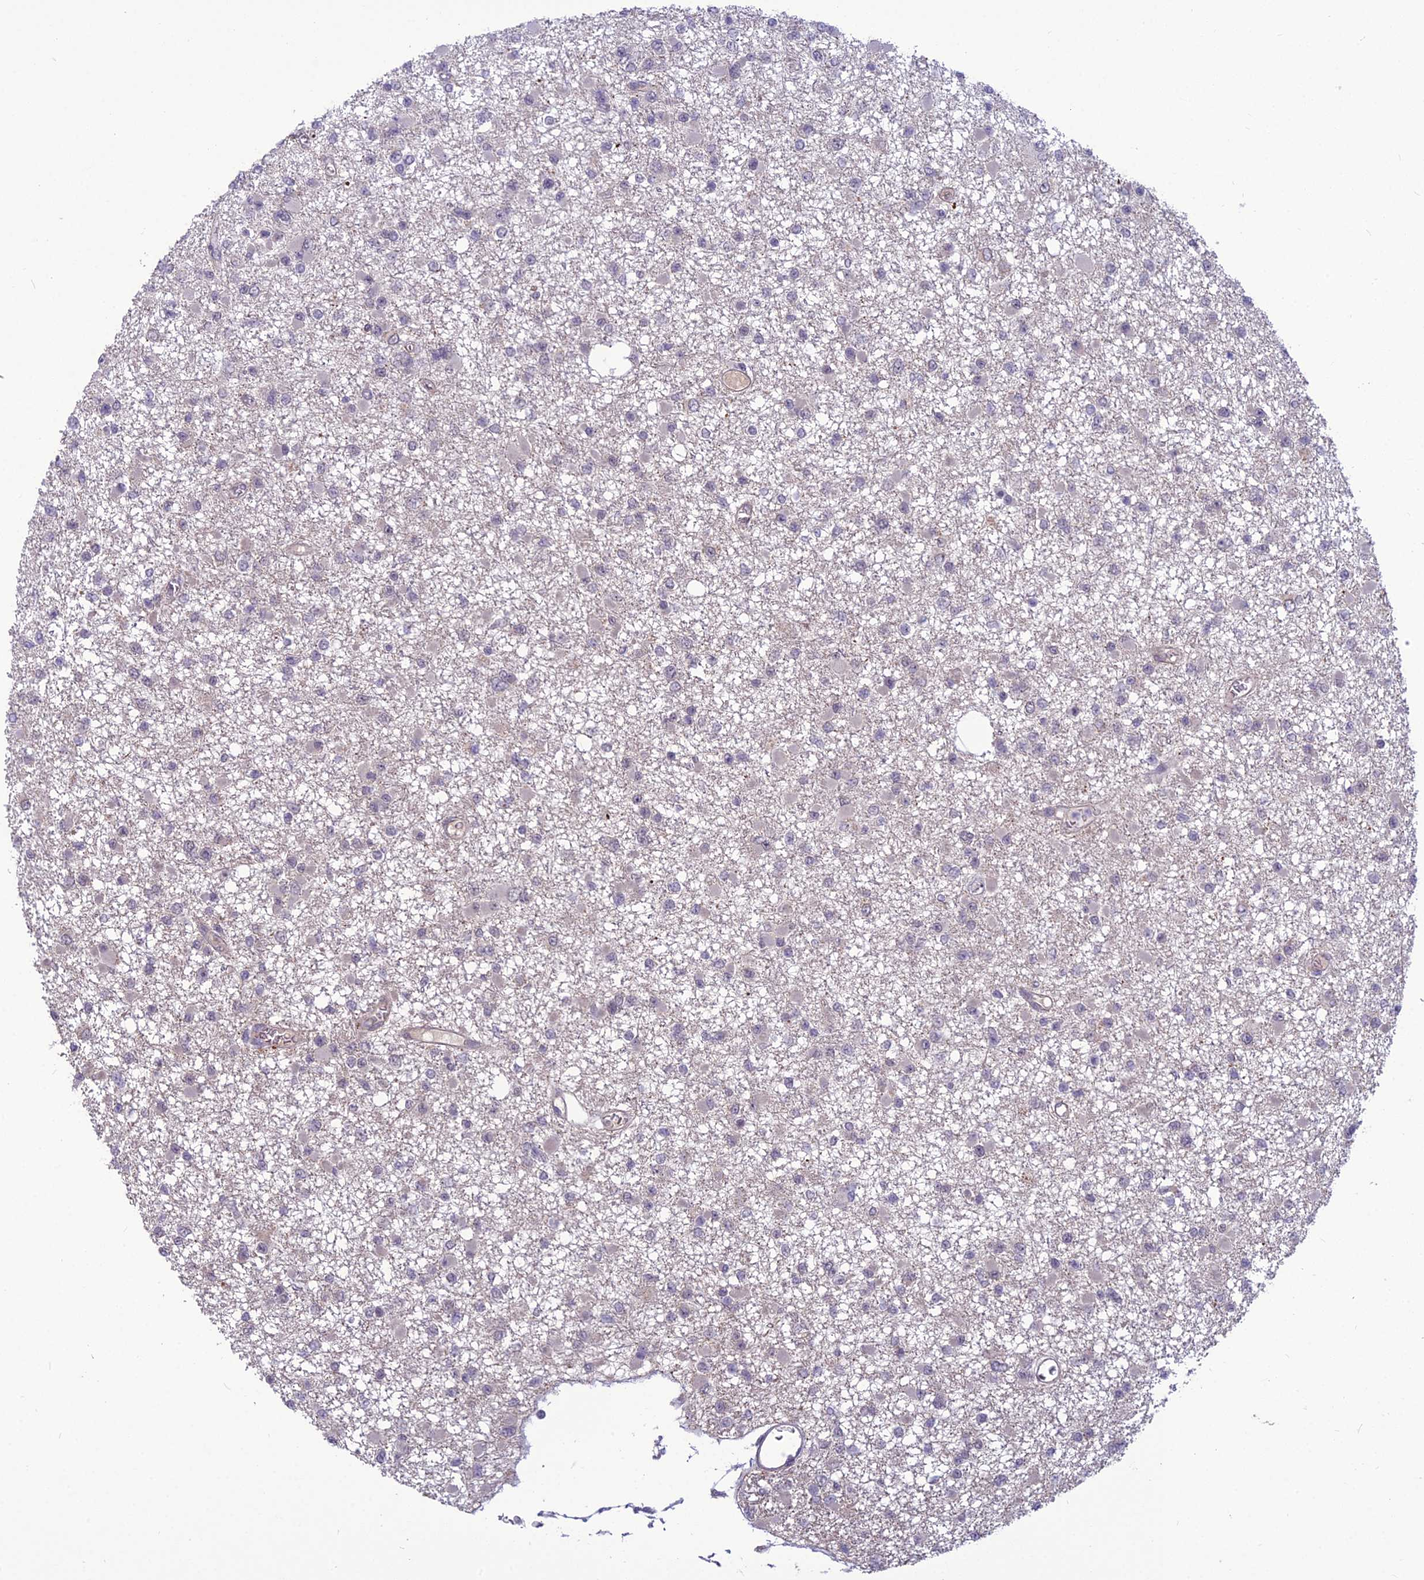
{"staining": {"intensity": "negative", "quantity": "none", "location": "none"}, "tissue": "glioma", "cell_type": "Tumor cells", "image_type": "cancer", "snomed": [{"axis": "morphology", "description": "Glioma, malignant, Low grade"}, {"axis": "topography", "description": "Brain"}], "caption": "Glioma stained for a protein using IHC displays no expression tumor cells.", "gene": "FBRS", "patient": {"sex": "female", "age": 22}}